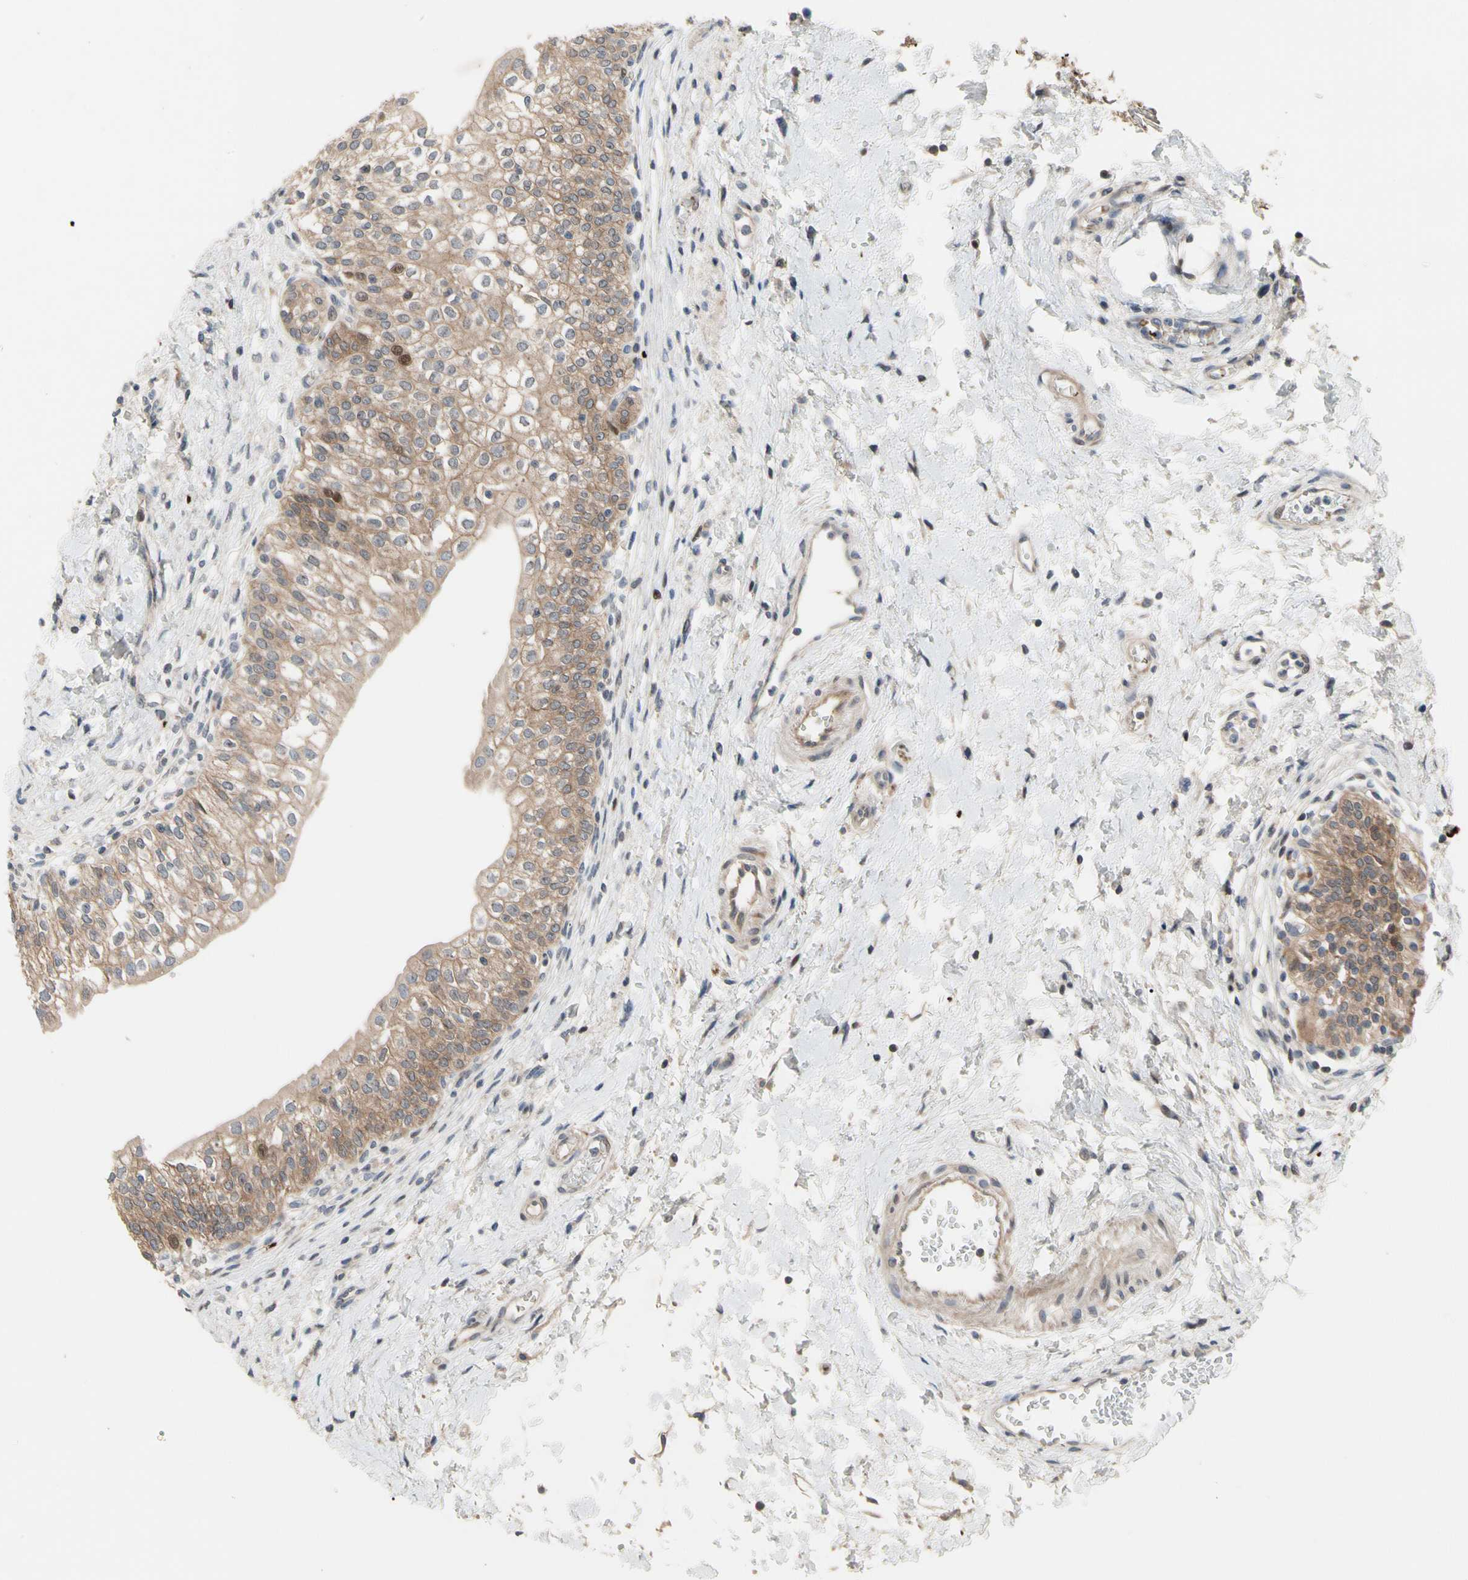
{"staining": {"intensity": "moderate", "quantity": ">75%", "location": "cytoplasmic/membranous,nuclear"}, "tissue": "urinary bladder", "cell_type": "Urothelial cells", "image_type": "normal", "snomed": [{"axis": "morphology", "description": "Normal tissue, NOS"}, {"axis": "topography", "description": "Urinary bladder"}], "caption": "IHC of normal urinary bladder exhibits medium levels of moderate cytoplasmic/membranous,nuclear positivity in about >75% of urothelial cells.", "gene": "HMGCR", "patient": {"sex": "male", "age": 55}}